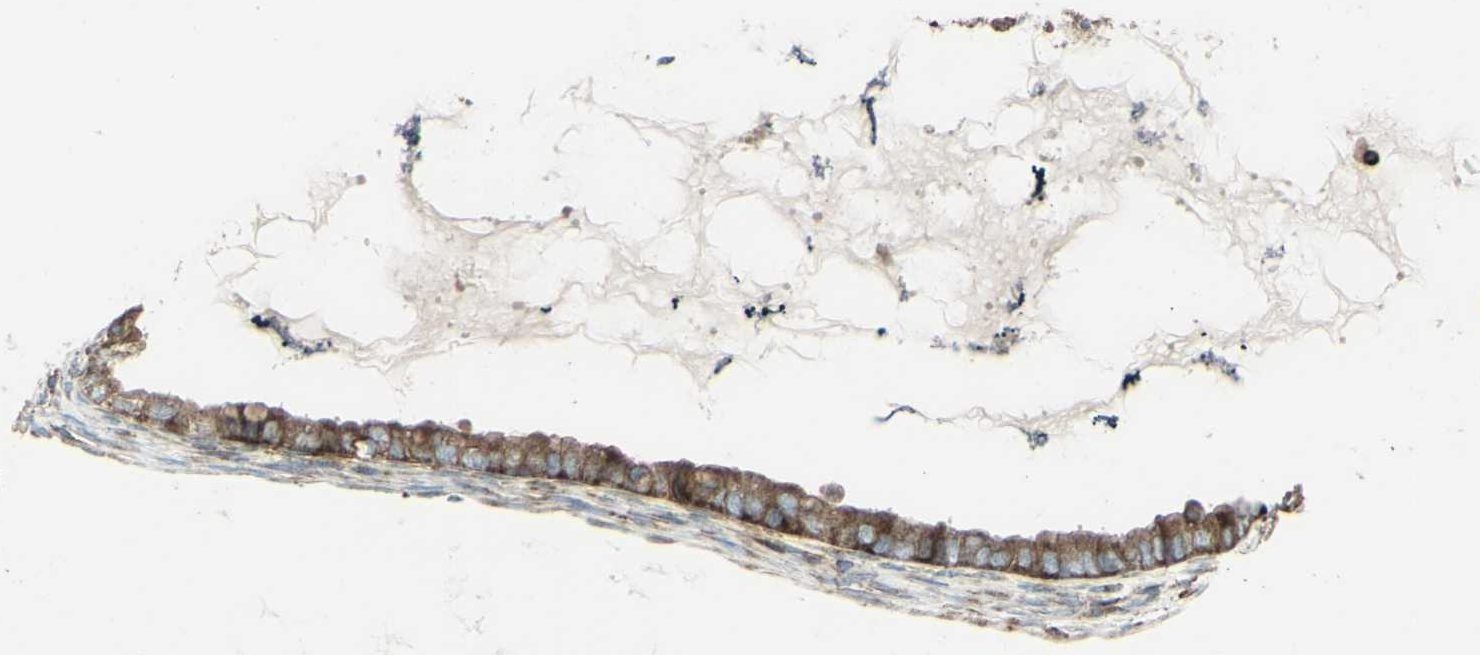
{"staining": {"intensity": "moderate", "quantity": ">75%", "location": "cytoplasmic/membranous"}, "tissue": "ovarian cancer", "cell_type": "Tumor cells", "image_type": "cancer", "snomed": [{"axis": "morphology", "description": "Cystadenocarcinoma, mucinous, NOS"}, {"axis": "topography", "description": "Ovary"}], "caption": "Human ovarian cancer stained with a brown dye exhibits moderate cytoplasmic/membranous positive staining in approximately >75% of tumor cells.", "gene": "NAPA", "patient": {"sex": "female", "age": 80}}